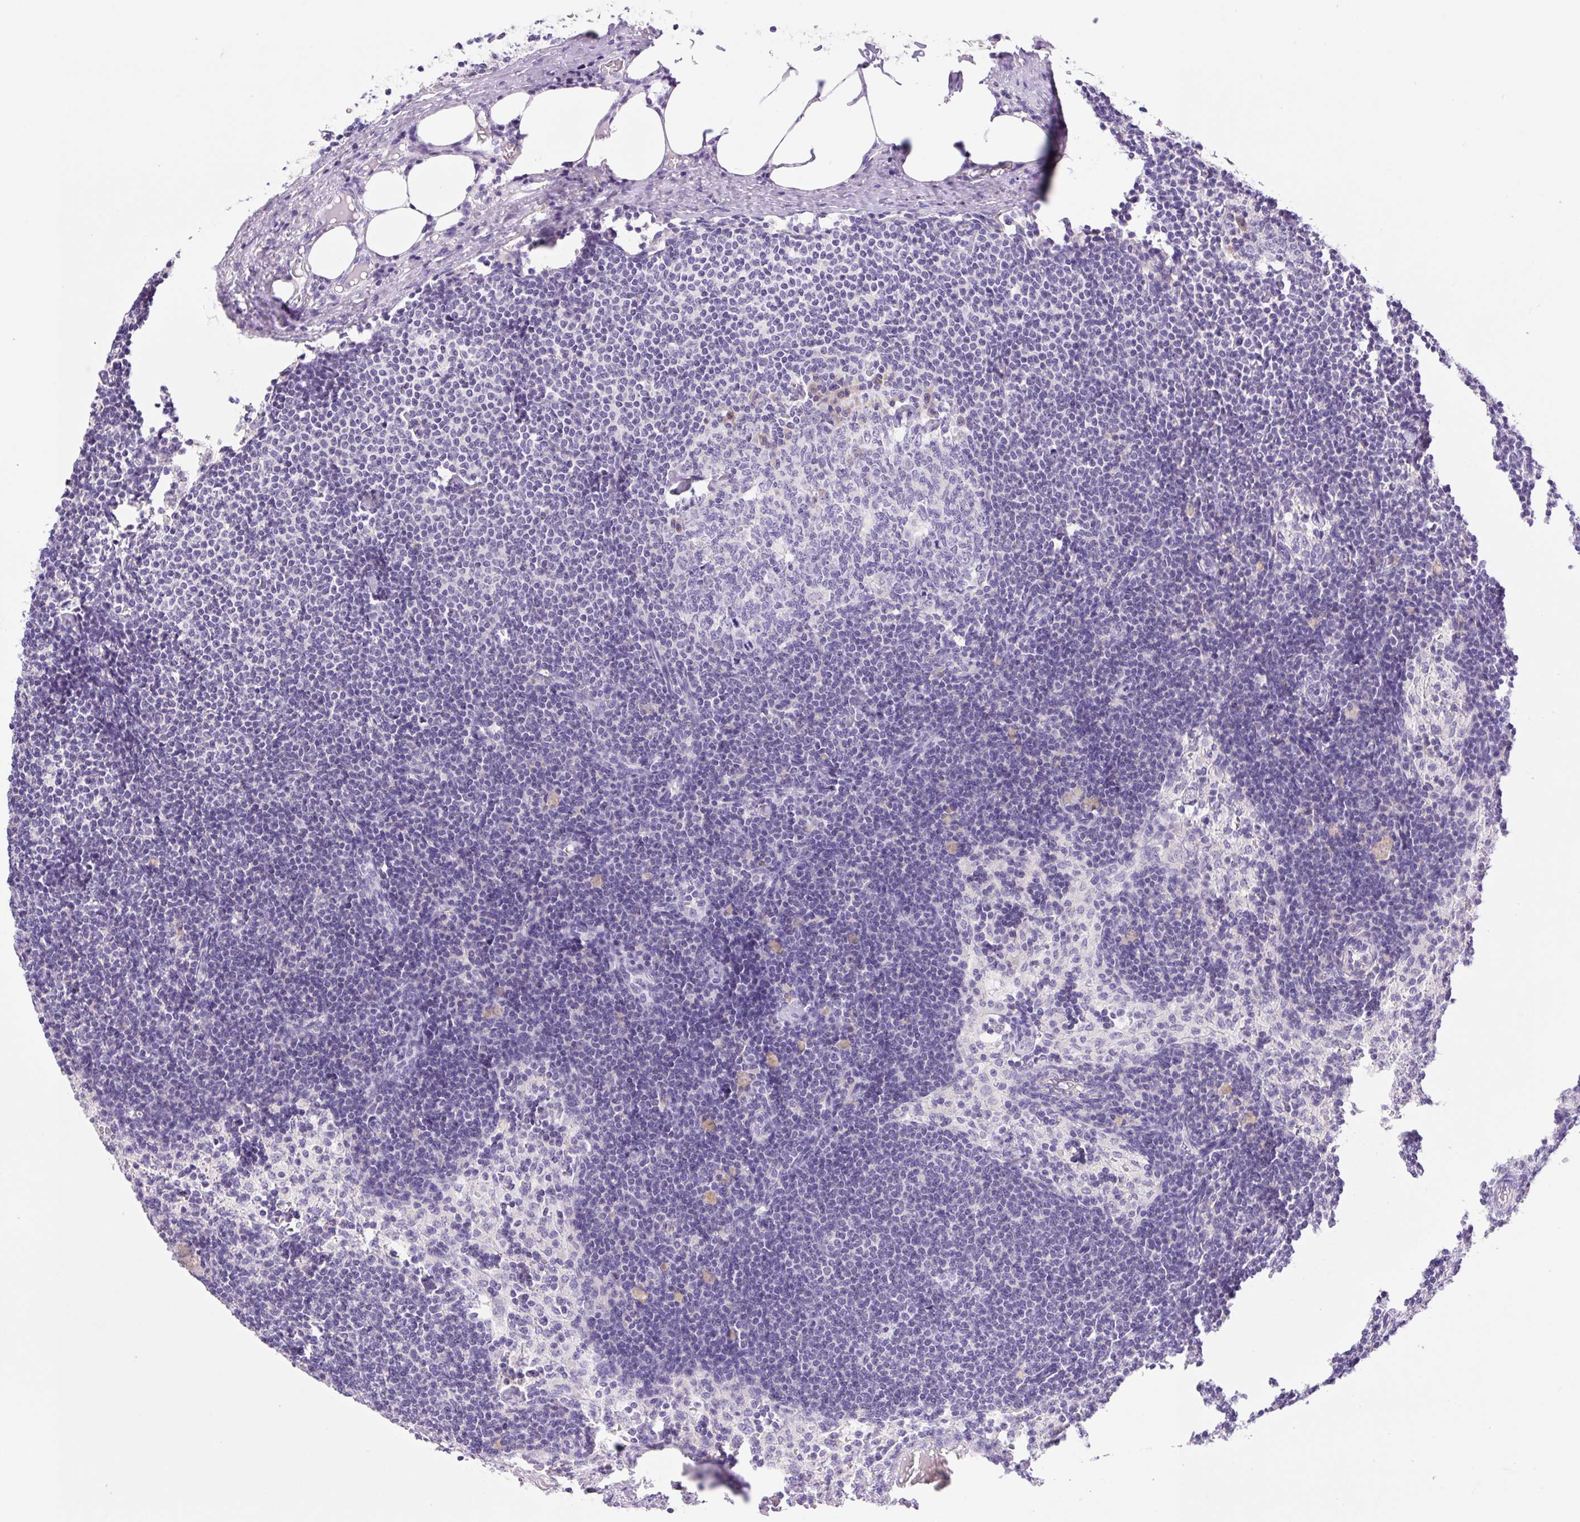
{"staining": {"intensity": "negative", "quantity": "none", "location": "none"}, "tissue": "lymph node", "cell_type": "Germinal center cells", "image_type": "normal", "snomed": [{"axis": "morphology", "description": "Normal tissue, NOS"}, {"axis": "topography", "description": "Lymph node"}], "caption": "The IHC image has no significant expression in germinal center cells of lymph node.", "gene": "DENND5A", "patient": {"sex": "male", "age": 49}}